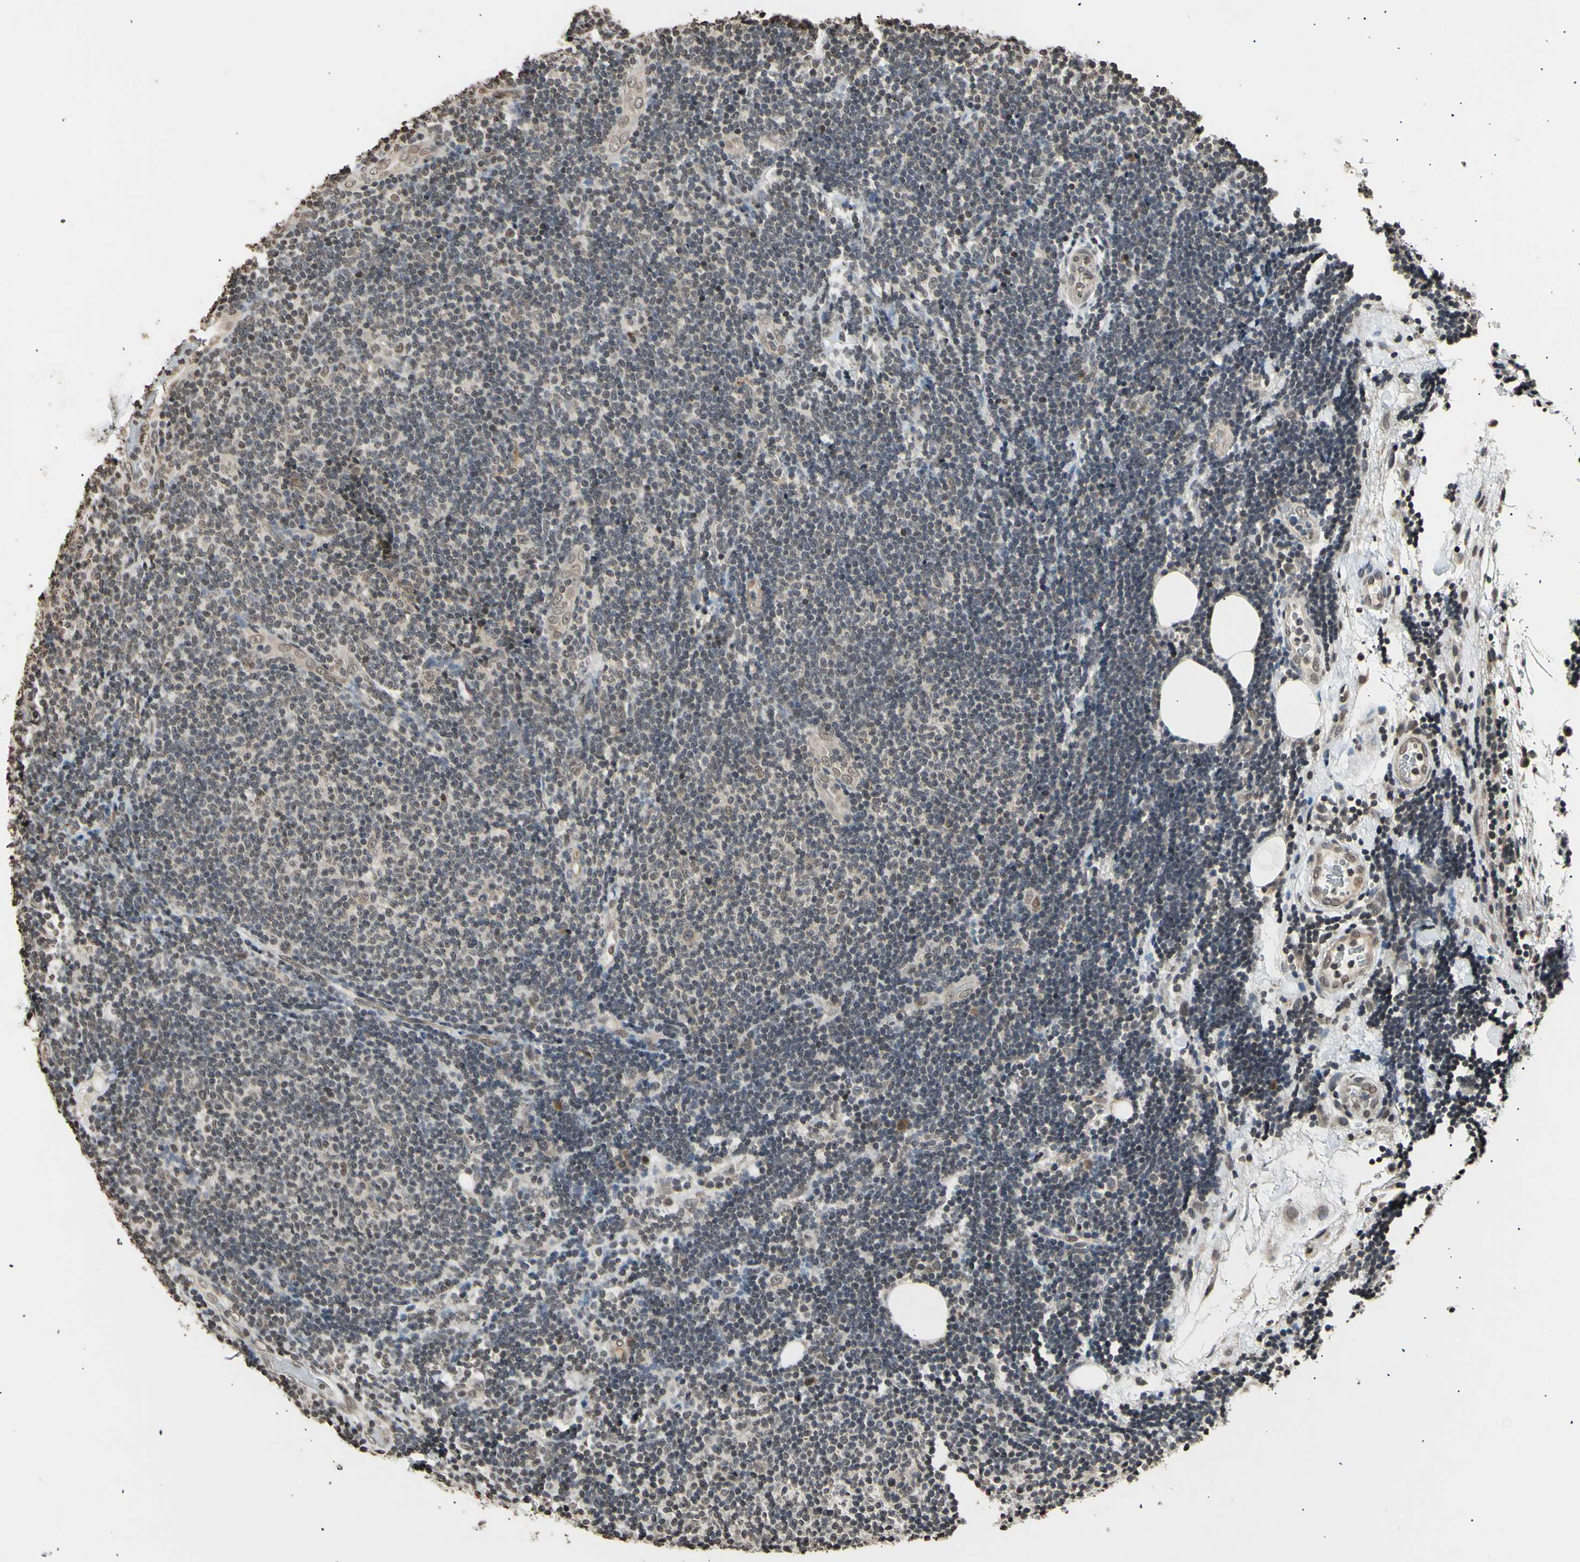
{"staining": {"intensity": "weak", "quantity": "25%-75%", "location": "nuclear"}, "tissue": "lymphoma", "cell_type": "Tumor cells", "image_type": "cancer", "snomed": [{"axis": "morphology", "description": "Malignant lymphoma, non-Hodgkin's type, Low grade"}, {"axis": "topography", "description": "Lymph node"}], "caption": "Immunohistochemical staining of human lymphoma reveals low levels of weak nuclear protein expression in approximately 25%-75% of tumor cells.", "gene": "ANAPC7", "patient": {"sex": "male", "age": 83}}